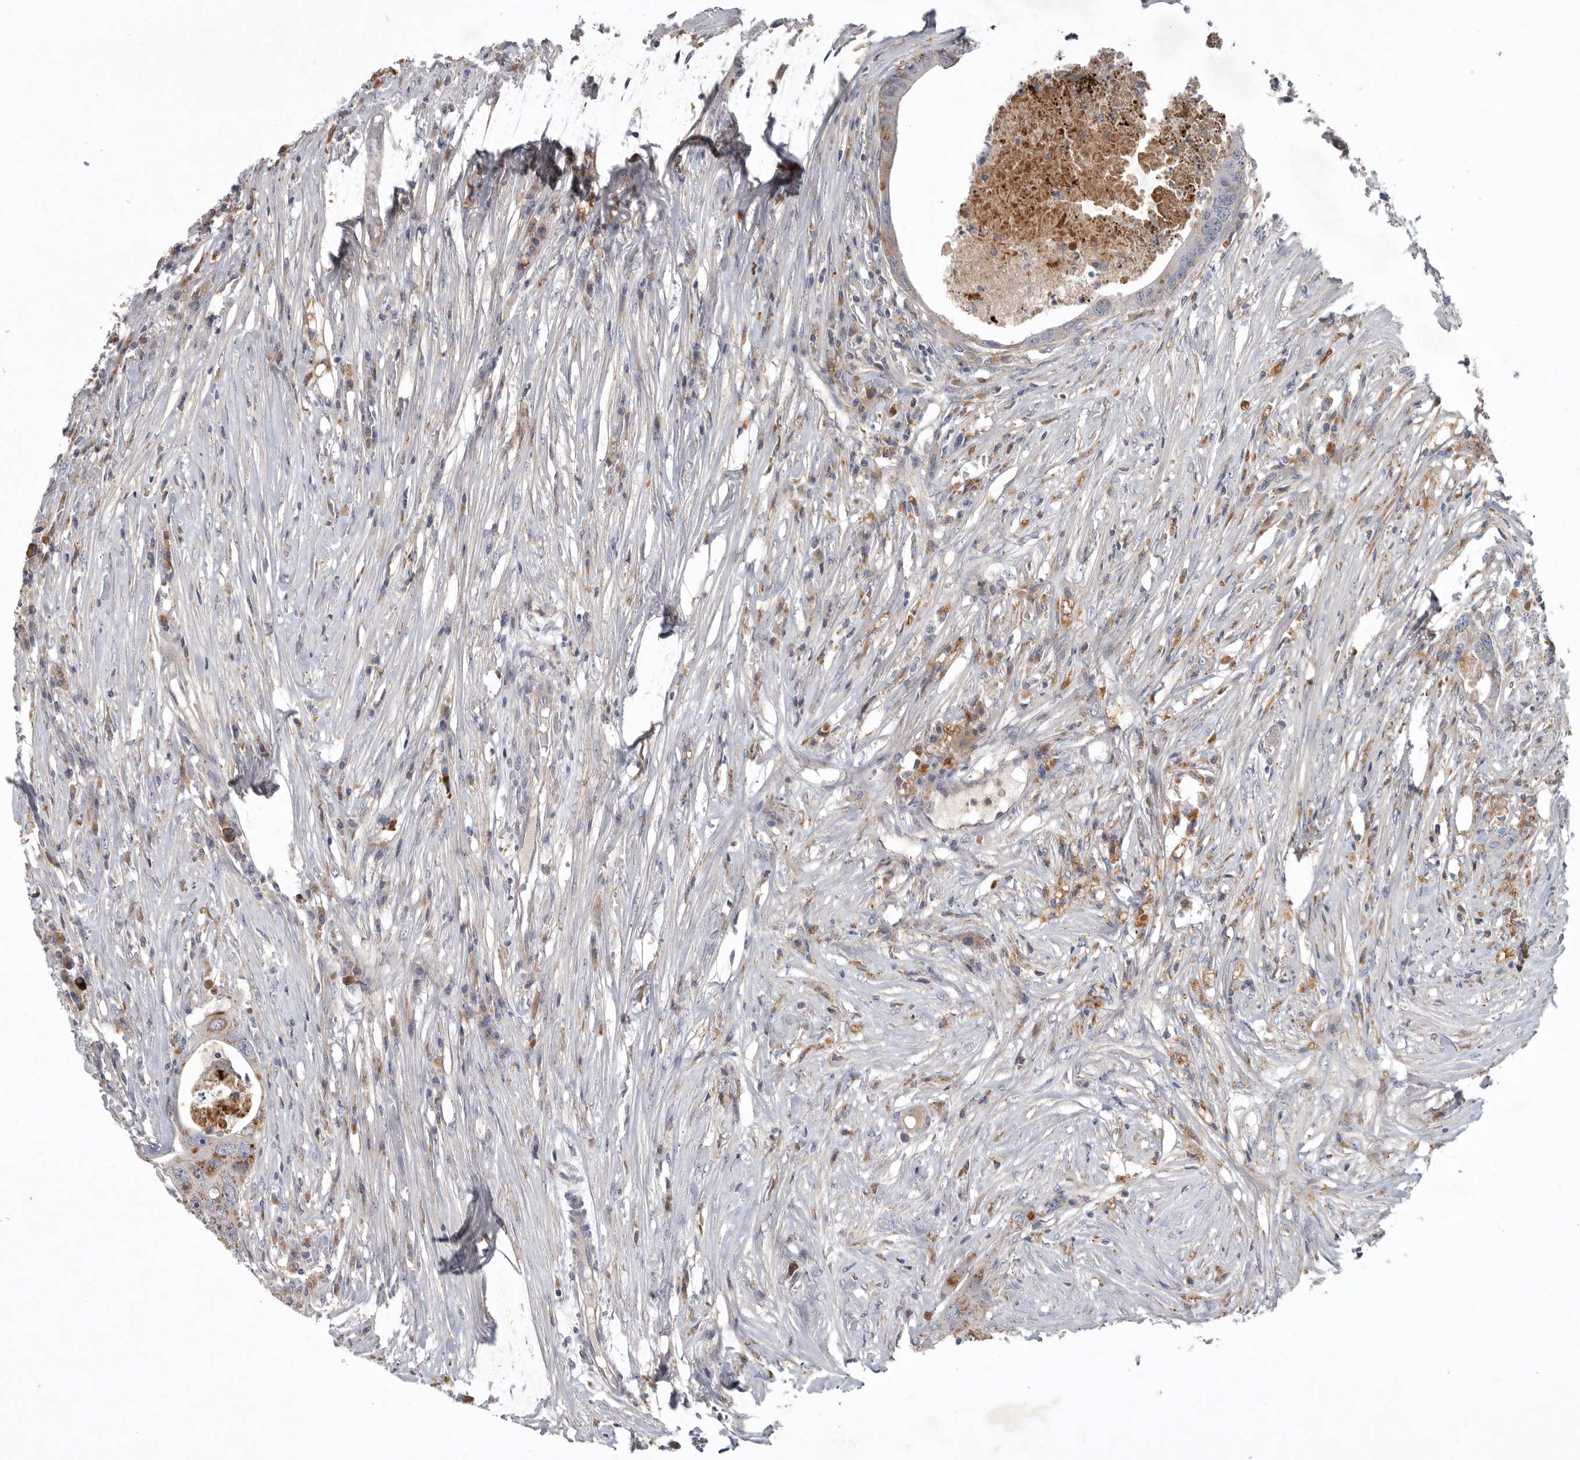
{"staining": {"intensity": "moderate", "quantity": ">75%", "location": "cytoplasmic/membranous"}, "tissue": "colorectal cancer", "cell_type": "Tumor cells", "image_type": "cancer", "snomed": [{"axis": "morphology", "description": "Adenocarcinoma, NOS"}, {"axis": "topography", "description": "Colon"}], "caption": "IHC staining of adenocarcinoma (colorectal), which demonstrates medium levels of moderate cytoplasmic/membranous expression in about >75% of tumor cells indicating moderate cytoplasmic/membranous protein expression. The staining was performed using DAB (3,3'-diaminobenzidine) (brown) for protein detection and nuclei were counterstained in hematoxylin (blue).", "gene": "LAMTOR3", "patient": {"sex": "male", "age": 71}}